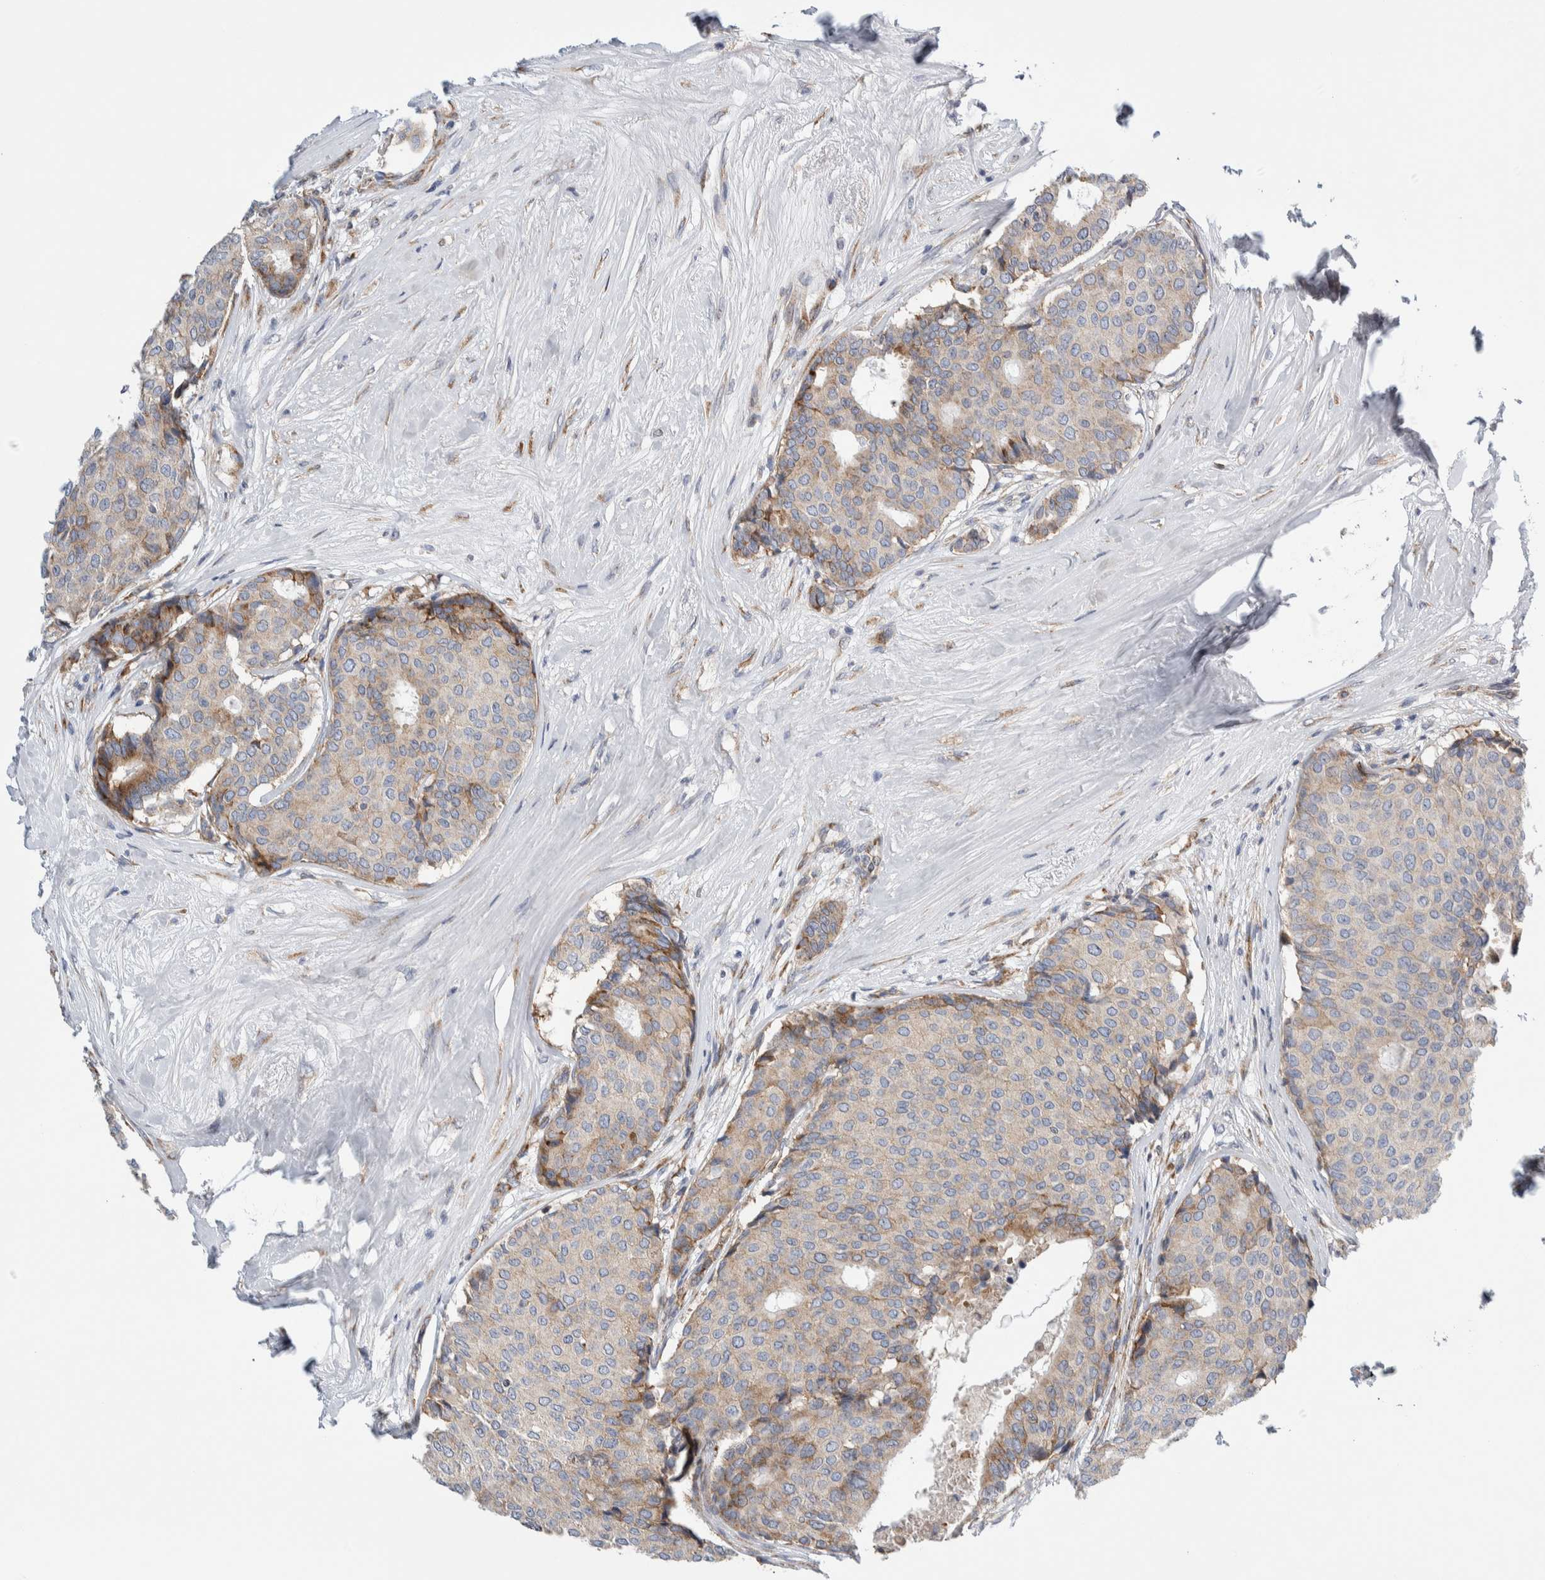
{"staining": {"intensity": "weak", "quantity": ">75%", "location": "cytoplasmic/membranous"}, "tissue": "breast cancer", "cell_type": "Tumor cells", "image_type": "cancer", "snomed": [{"axis": "morphology", "description": "Duct carcinoma"}, {"axis": "topography", "description": "Breast"}], "caption": "There is low levels of weak cytoplasmic/membranous staining in tumor cells of breast cancer, as demonstrated by immunohistochemical staining (brown color).", "gene": "RACK1", "patient": {"sex": "female", "age": 75}}